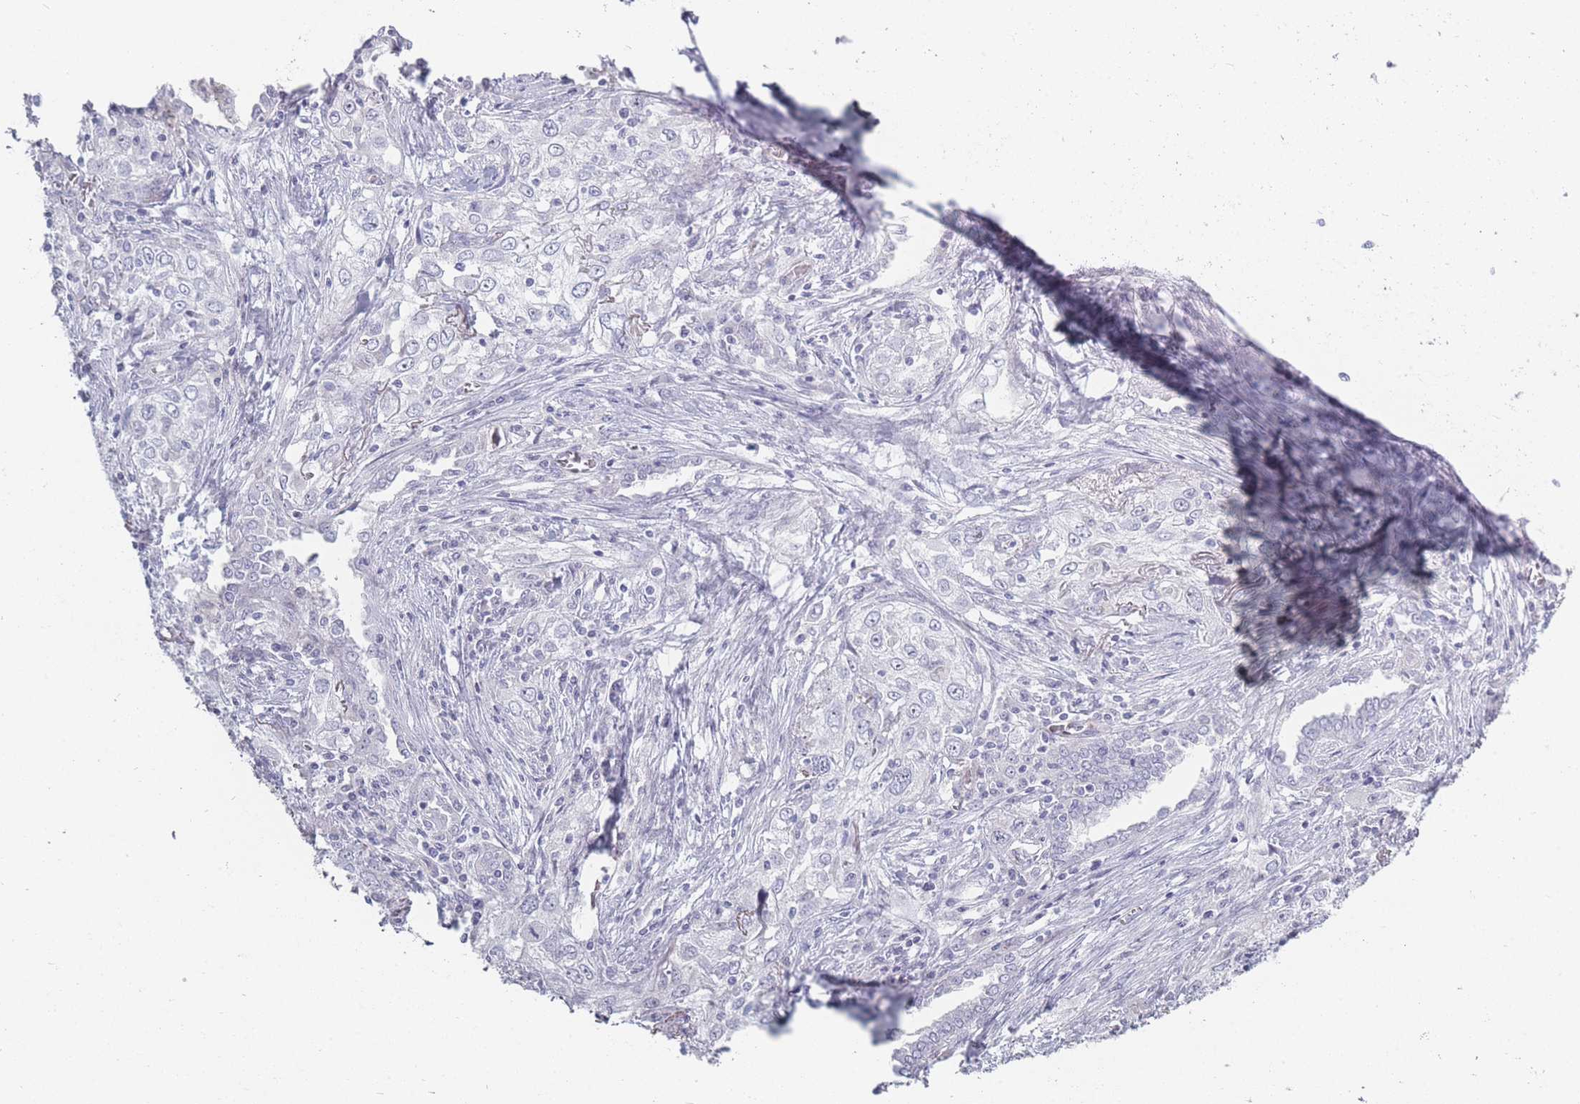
{"staining": {"intensity": "negative", "quantity": "none", "location": "none"}, "tissue": "lung cancer", "cell_type": "Tumor cells", "image_type": "cancer", "snomed": [{"axis": "morphology", "description": "Squamous cell carcinoma, NOS"}, {"axis": "topography", "description": "Lung"}], "caption": "Tumor cells are negative for brown protein staining in squamous cell carcinoma (lung).", "gene": "ROS1", "patient": {"sex": "female", "age": 69}}